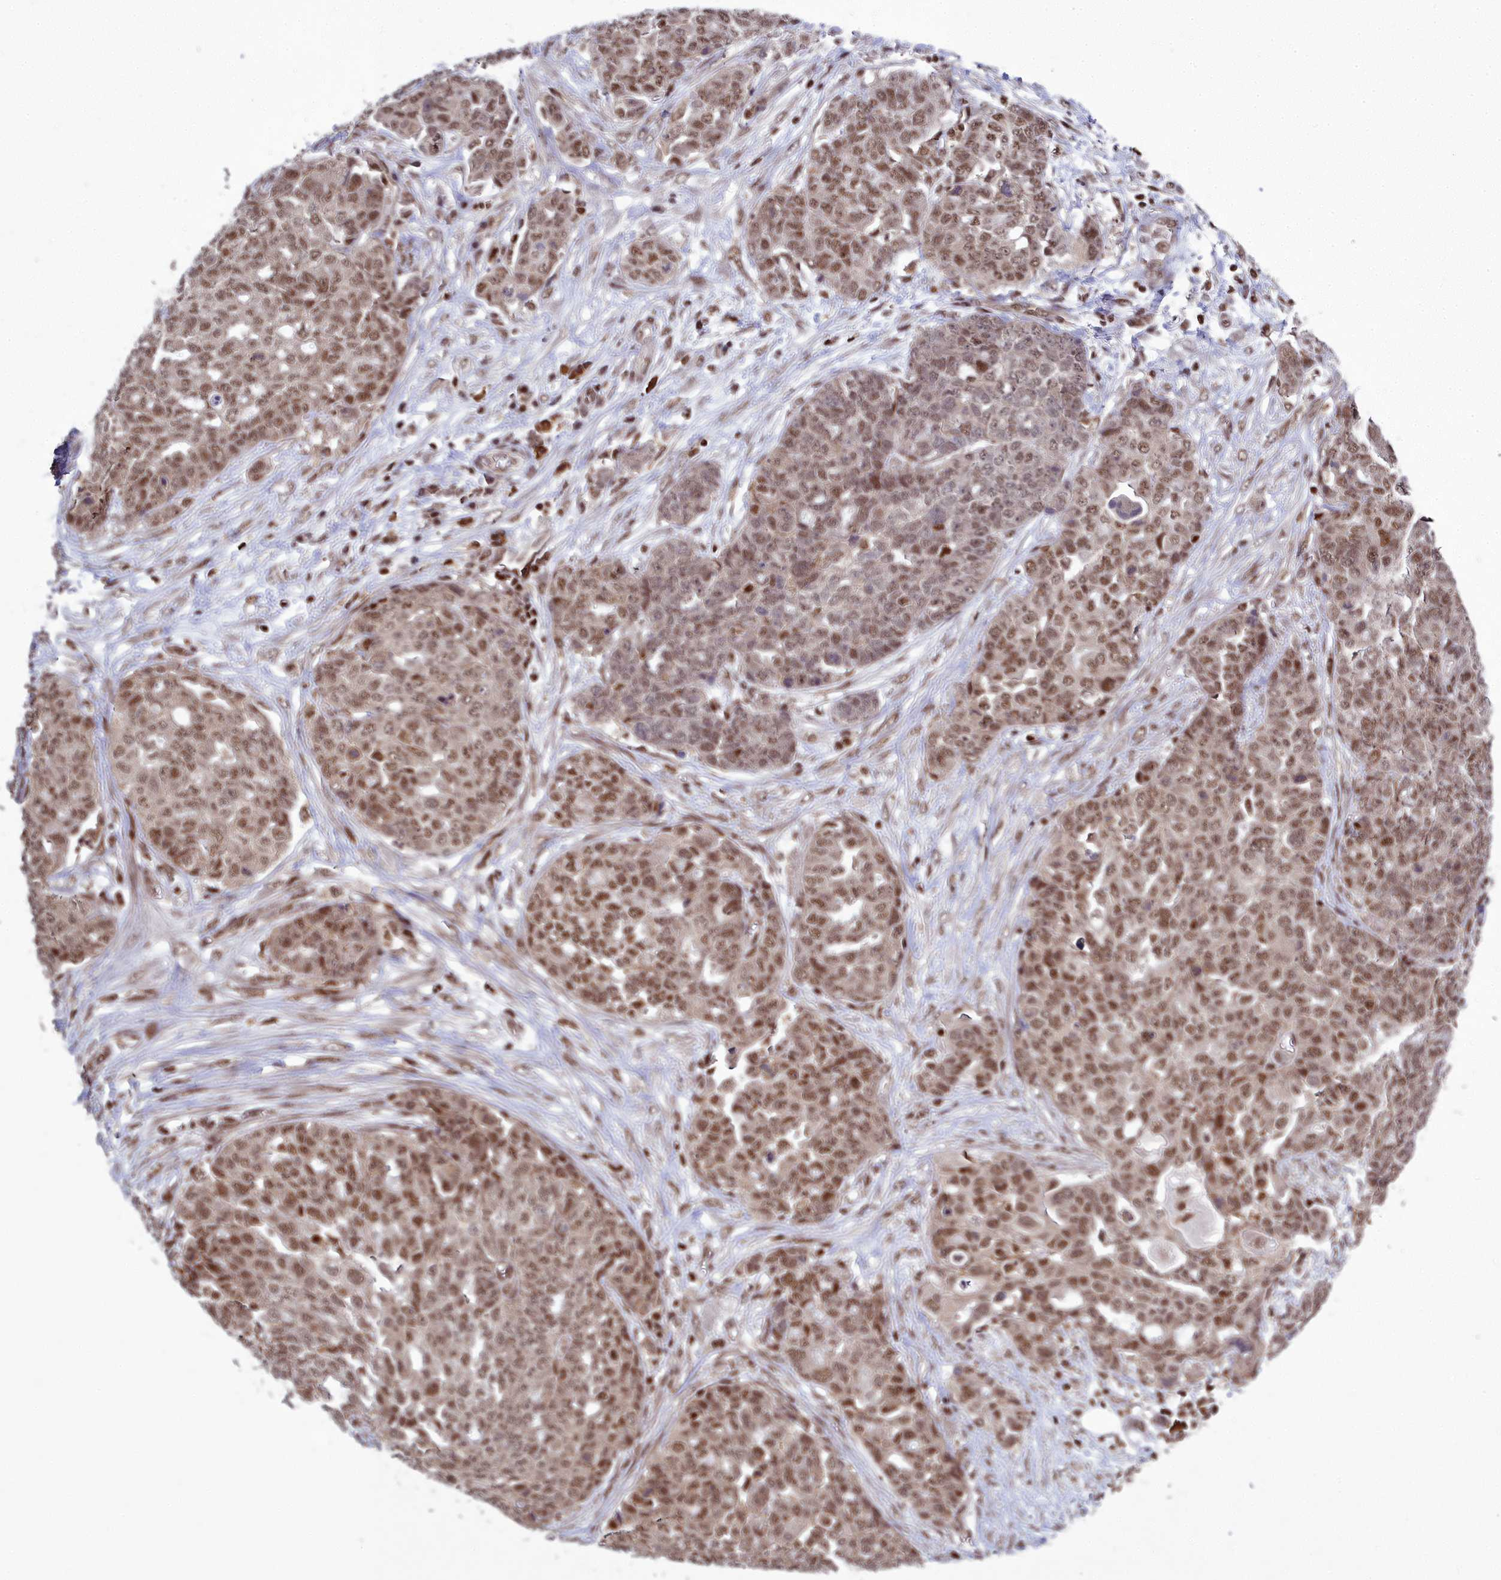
{"staining": {"intensity": "moderate", "quantity": ">75%", "location": "nuclear"}, "tissue": "ovarian cancer", "cell_type": "Tumor cells", "image_type": "cancer", "snomed": [{"axis": "morphology", "description": "Cystadenocarcinoma, serous, NOS"}, {"axis": "topography", "description": "Soft tissue"}, {"axis": "topography", "description": "Ovary"}], "caption": "A micrograph of serous cystadenocarcinoma (ovarian) stained for a protein demonstrates moderate nuclear brown staining in tumor cells. (DAB (3,3'-diaminobenzidine) IHC with brightfield microscopy, high magnification).", "gene": "GMEB1", "patient": {"sex": "female", "age": 57}}